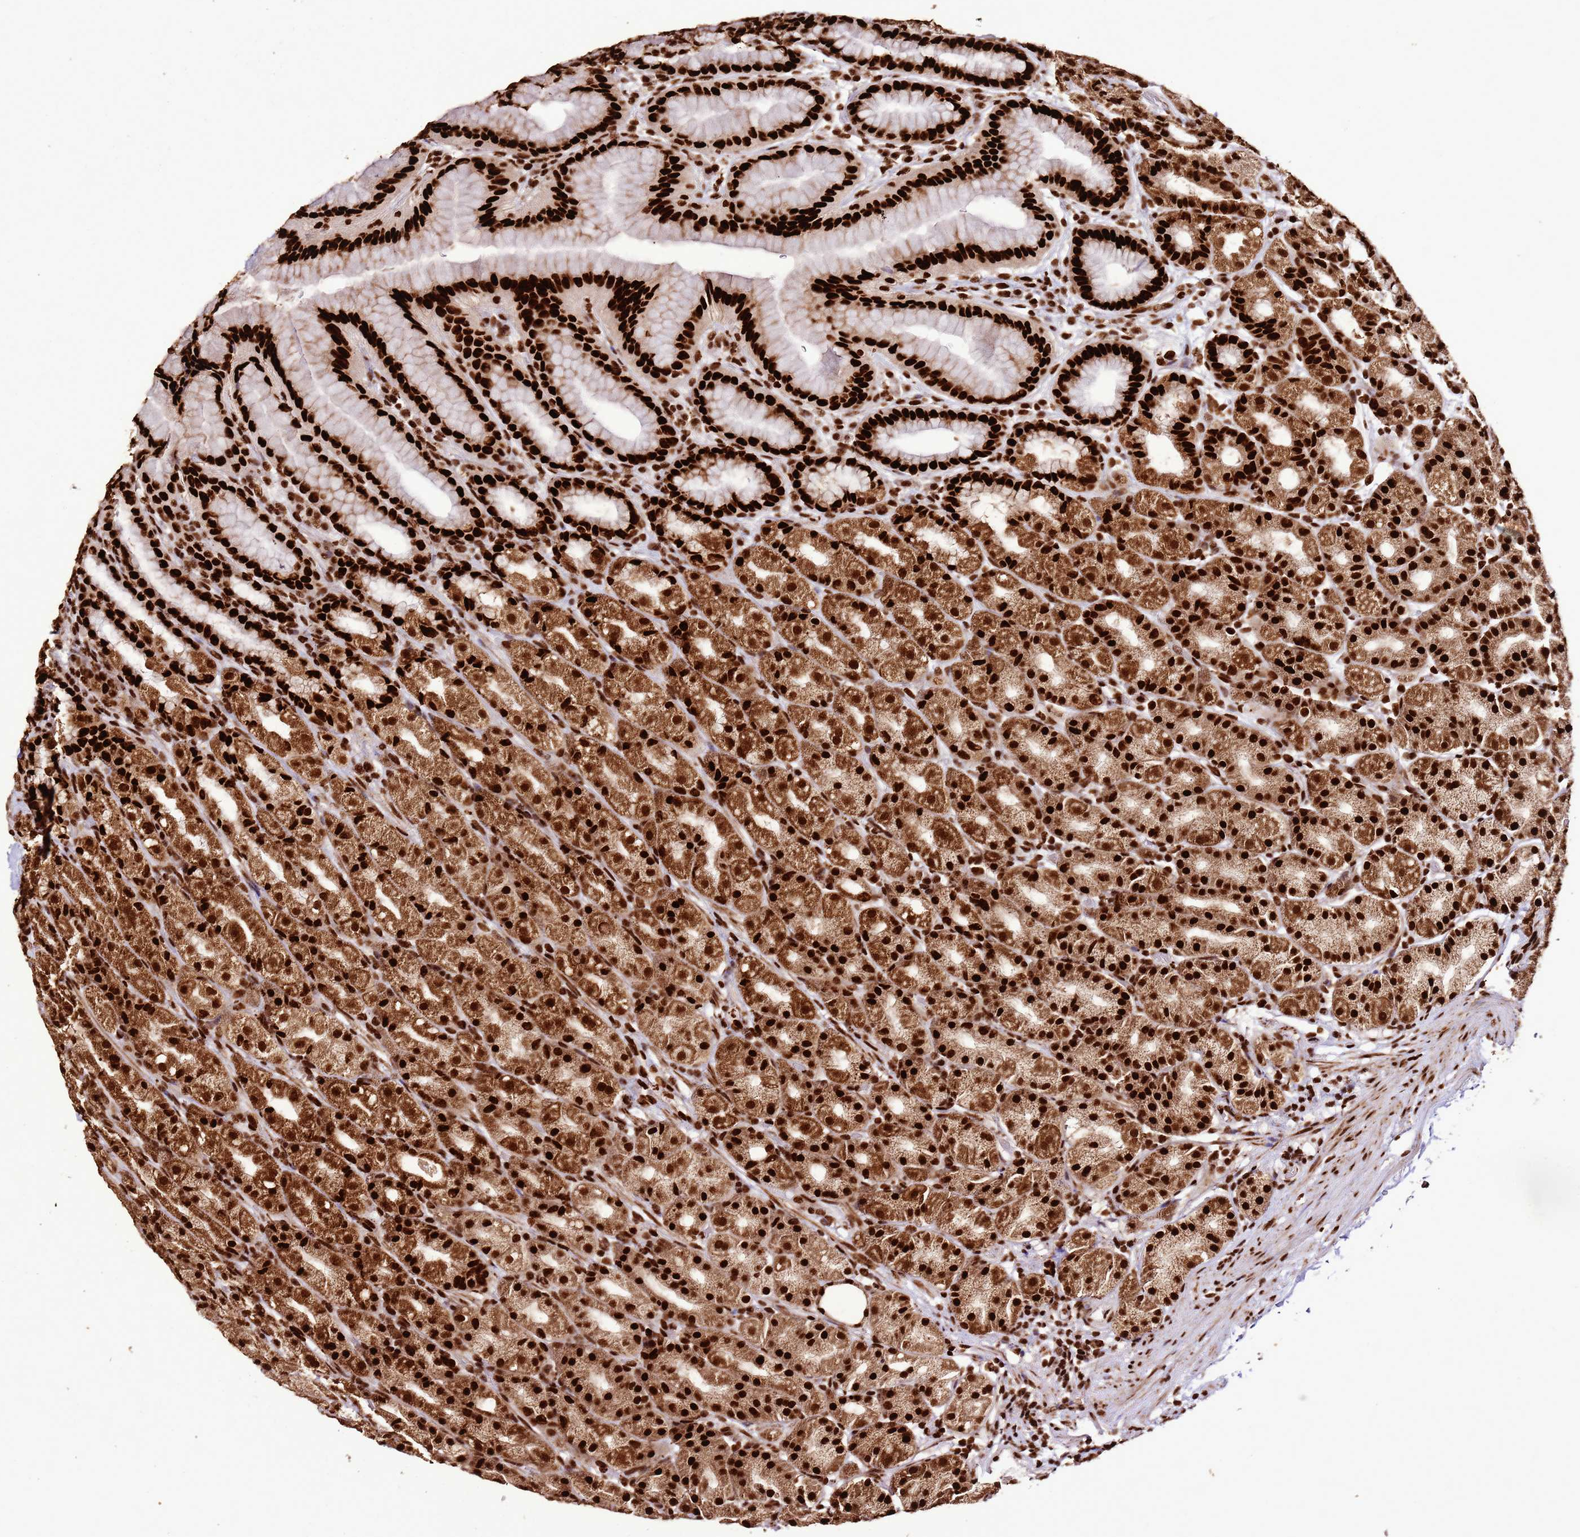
{"staining": {"intensity": "strong", "quantity": ">75%", "location": "cytoplasmic/membranous,nuclear"}, "tissue": "stomach", "cell_type": "Glandular cells", "image_type": "normal", "snomed": [{"axis": "morphology", "description": "Normal tissue, NOS"}, {"axis": "topography", "description": "Stomach, upper"}, {"axis": "topography", "description": "Stomach"}], "caption": "Strong cytoplasmic/membranous,nuclear expression for a protein is seen in approximately >75% of glandular cells of benign stomach using immunohistochemistry (IHC).", "gene": "HNRNPAB", "patient": {"sex": "male", "age": 68}}